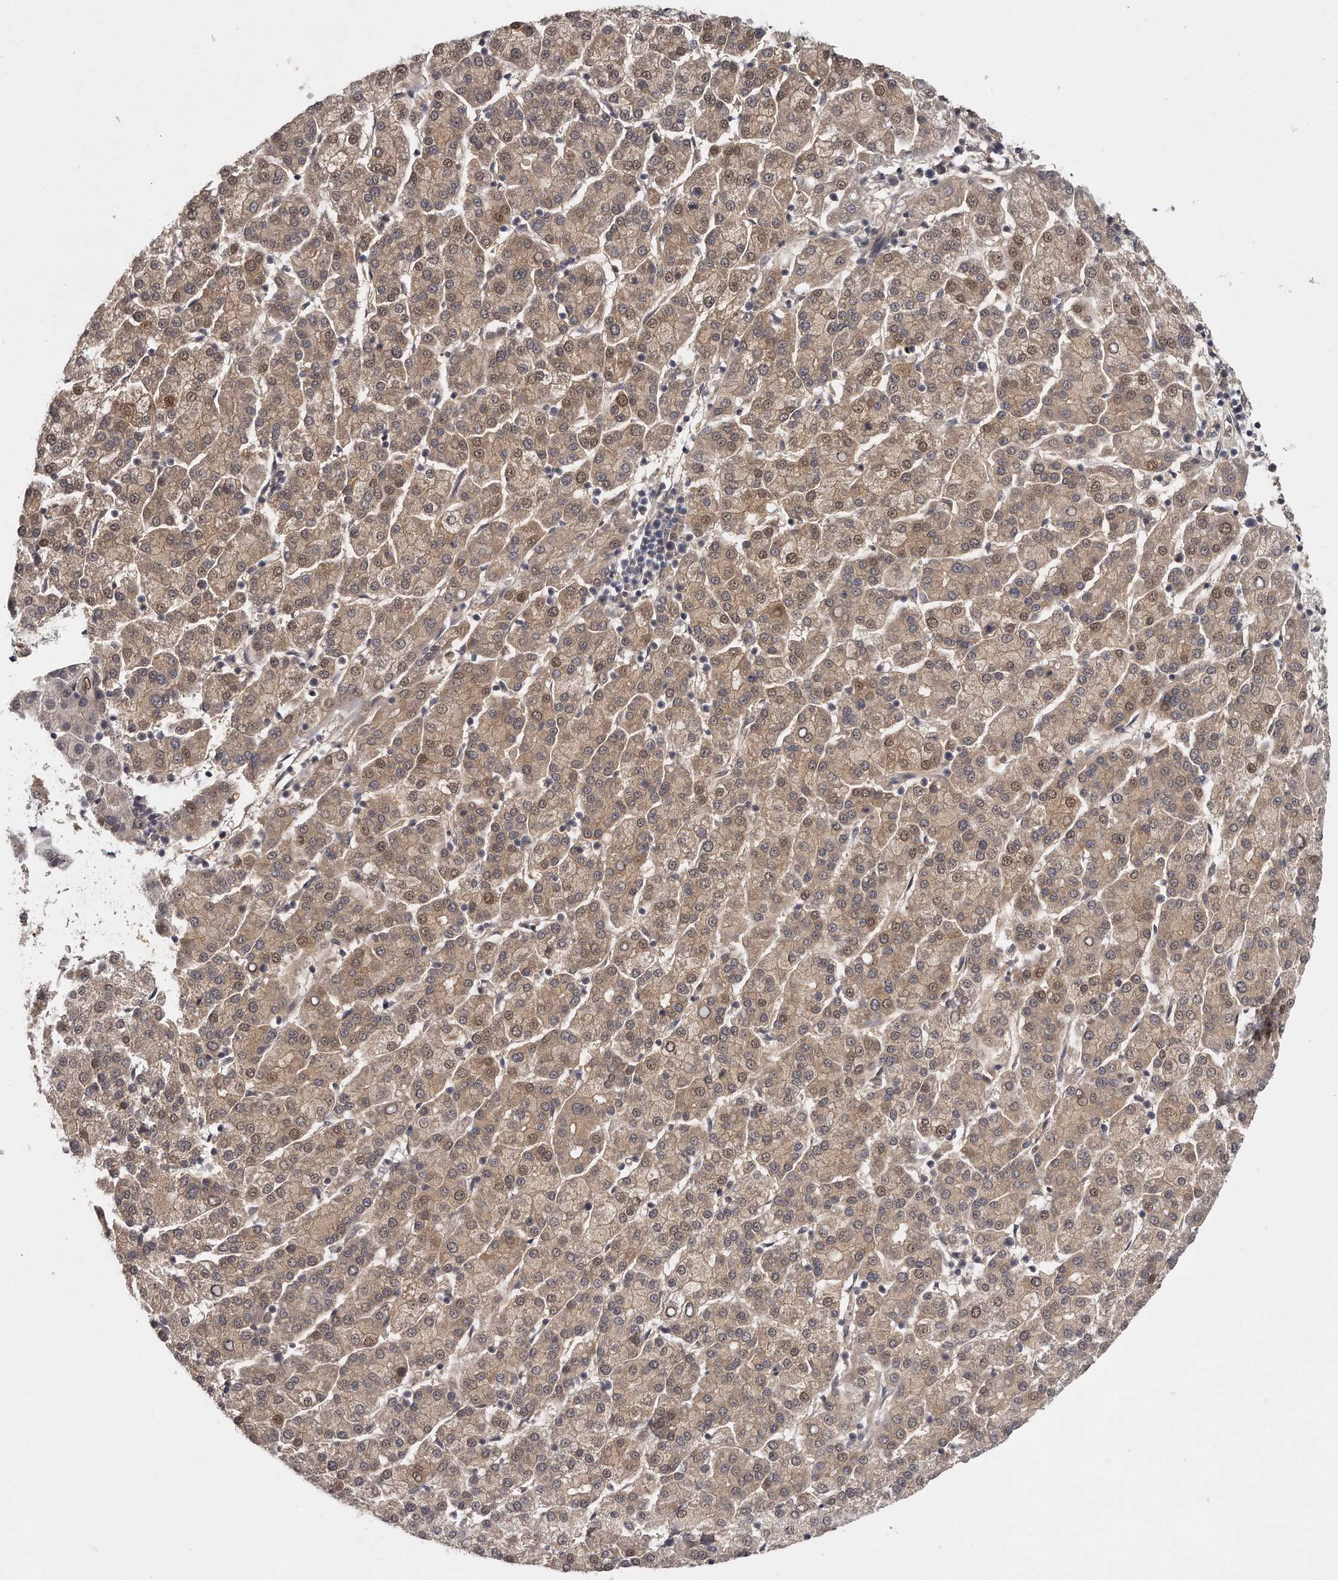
{"staining": {"intensity": "moderate", "quantity": ">75%", "location": "cytoplasmic/membranous,nuclear"}, "tissue": "liver cancer", "cell_type": "Tumor cells", "image_type": "cancer", "snomed": [{"axis": "morphology", "description": "Carcinoma, Hepatocellular, NOS"}, {"axis": "topography", "description": "Liver"}], "caption": "Immunohistochemistry (IHC) staining of liver cancer, which displays medium levels of moderate cytoplasmic/membranous and nuclear staining in approximately >75% of tumor cells indicating moderate cytoplasmic/membranous and nuclear protein positivity. The staining was performed using DAB (3,3'-diaminobenzidine) (brown) for protein detection and nuclei were counterstained in hematoxylin (blue).", "gene": "GGCT", "patient": {"sex": "female", "age": 58}}